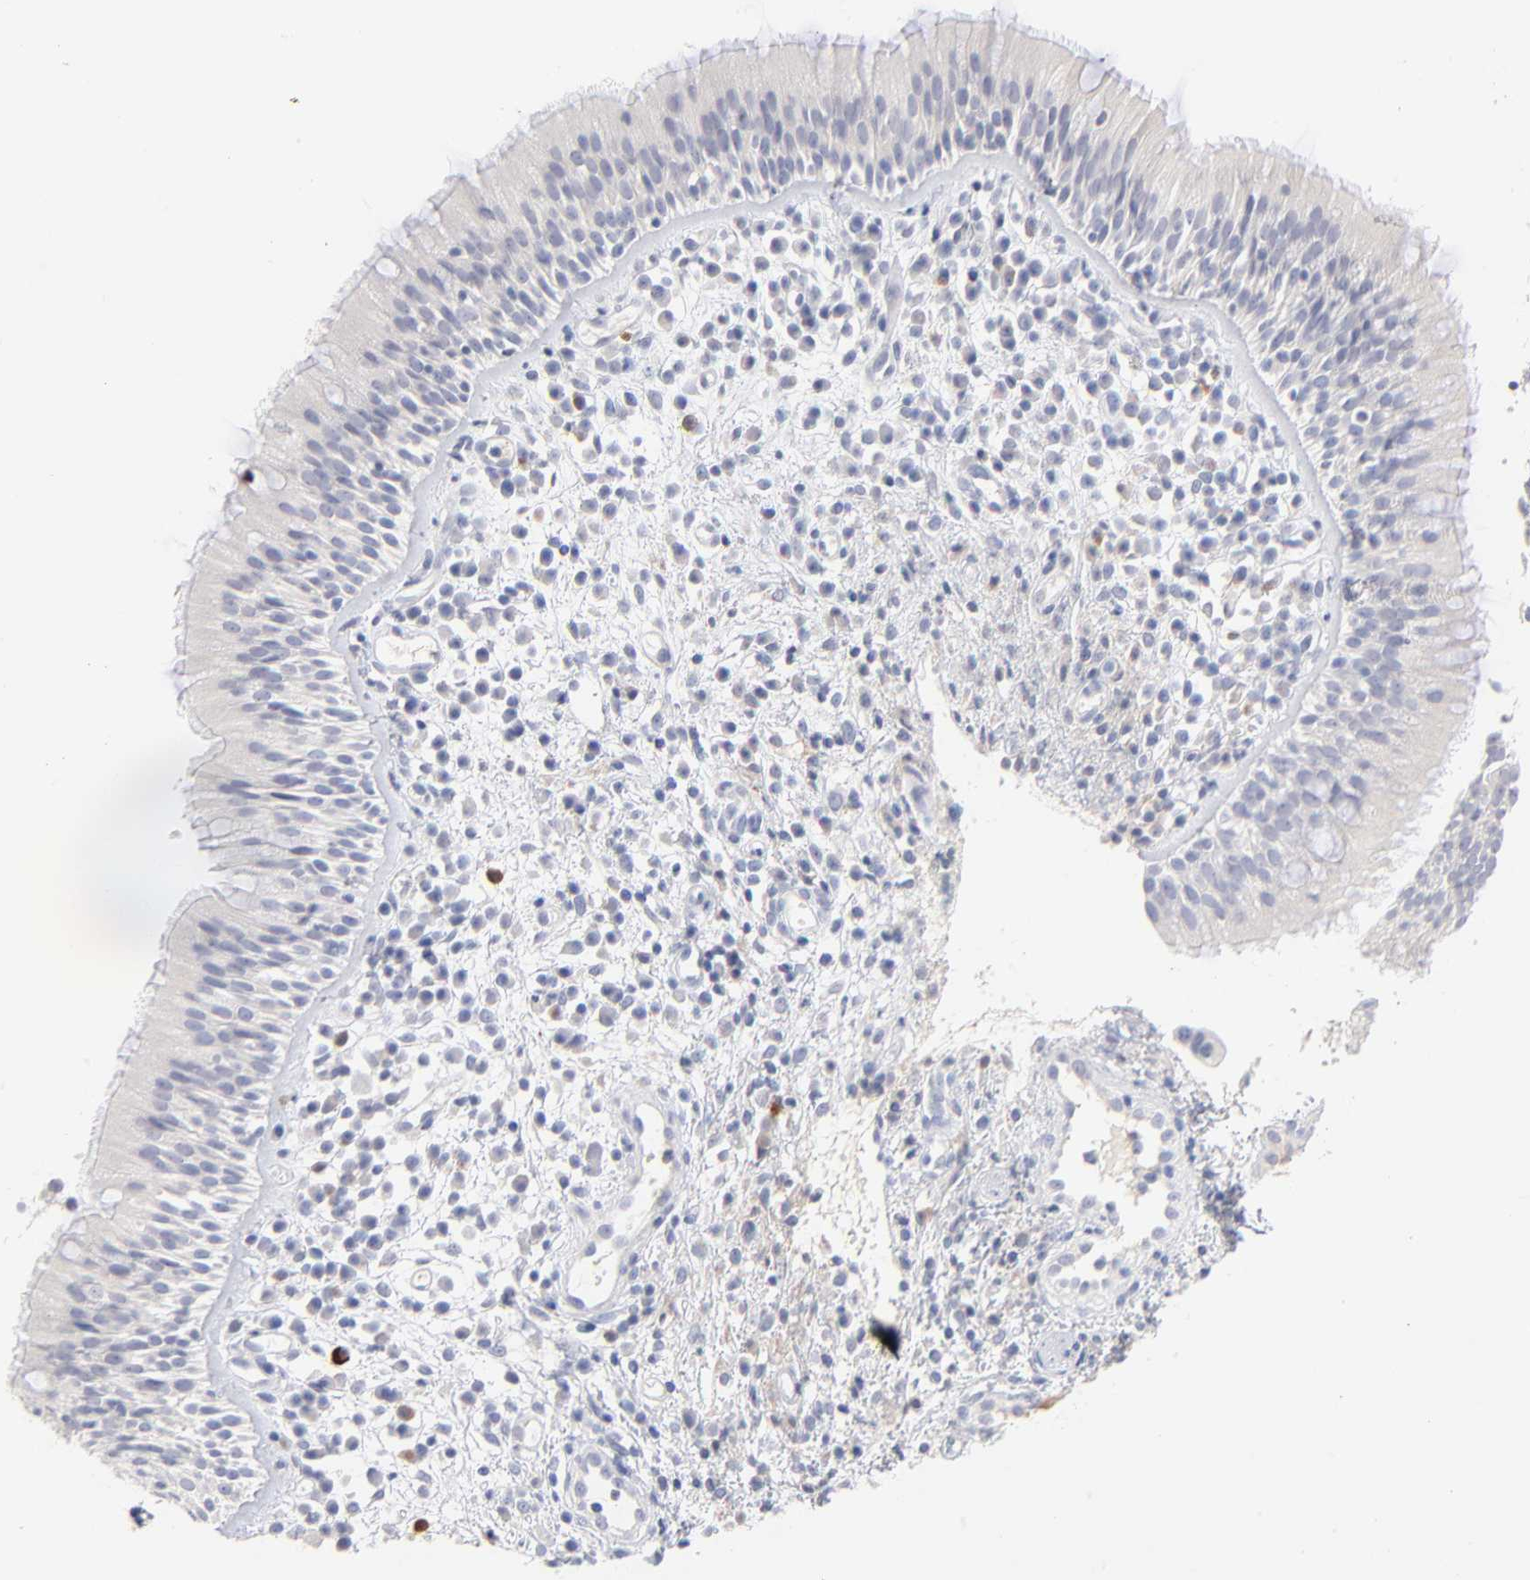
{"staining": {"intensity": "negative", "quantity": "none", "location": "none"}, "tissue": "nasopharynx", "cell_type": "Respiratory epithelial cells", "image_type": "normal", "snomed": [{"axis": "morphology", "description": "Normal tissue, NOS"}, {"axis": "morphology", "description": "Inflammation, NOS"}, {"axis": "morphology", "description": "Malignant melanoma, Metastatic site"}, {"axis": "topography", "description": "Nasopharynx"}], "caption": "Unremarkable nasopharynx was stained to show a protein in brown. There is no significant positivity in respiratory epithelial cells. (DAB immunohistochemistry visualized using brightfield microscopy, high magnification).", "gene": "F12", "patient": {"sex": "female", "age": 55}}